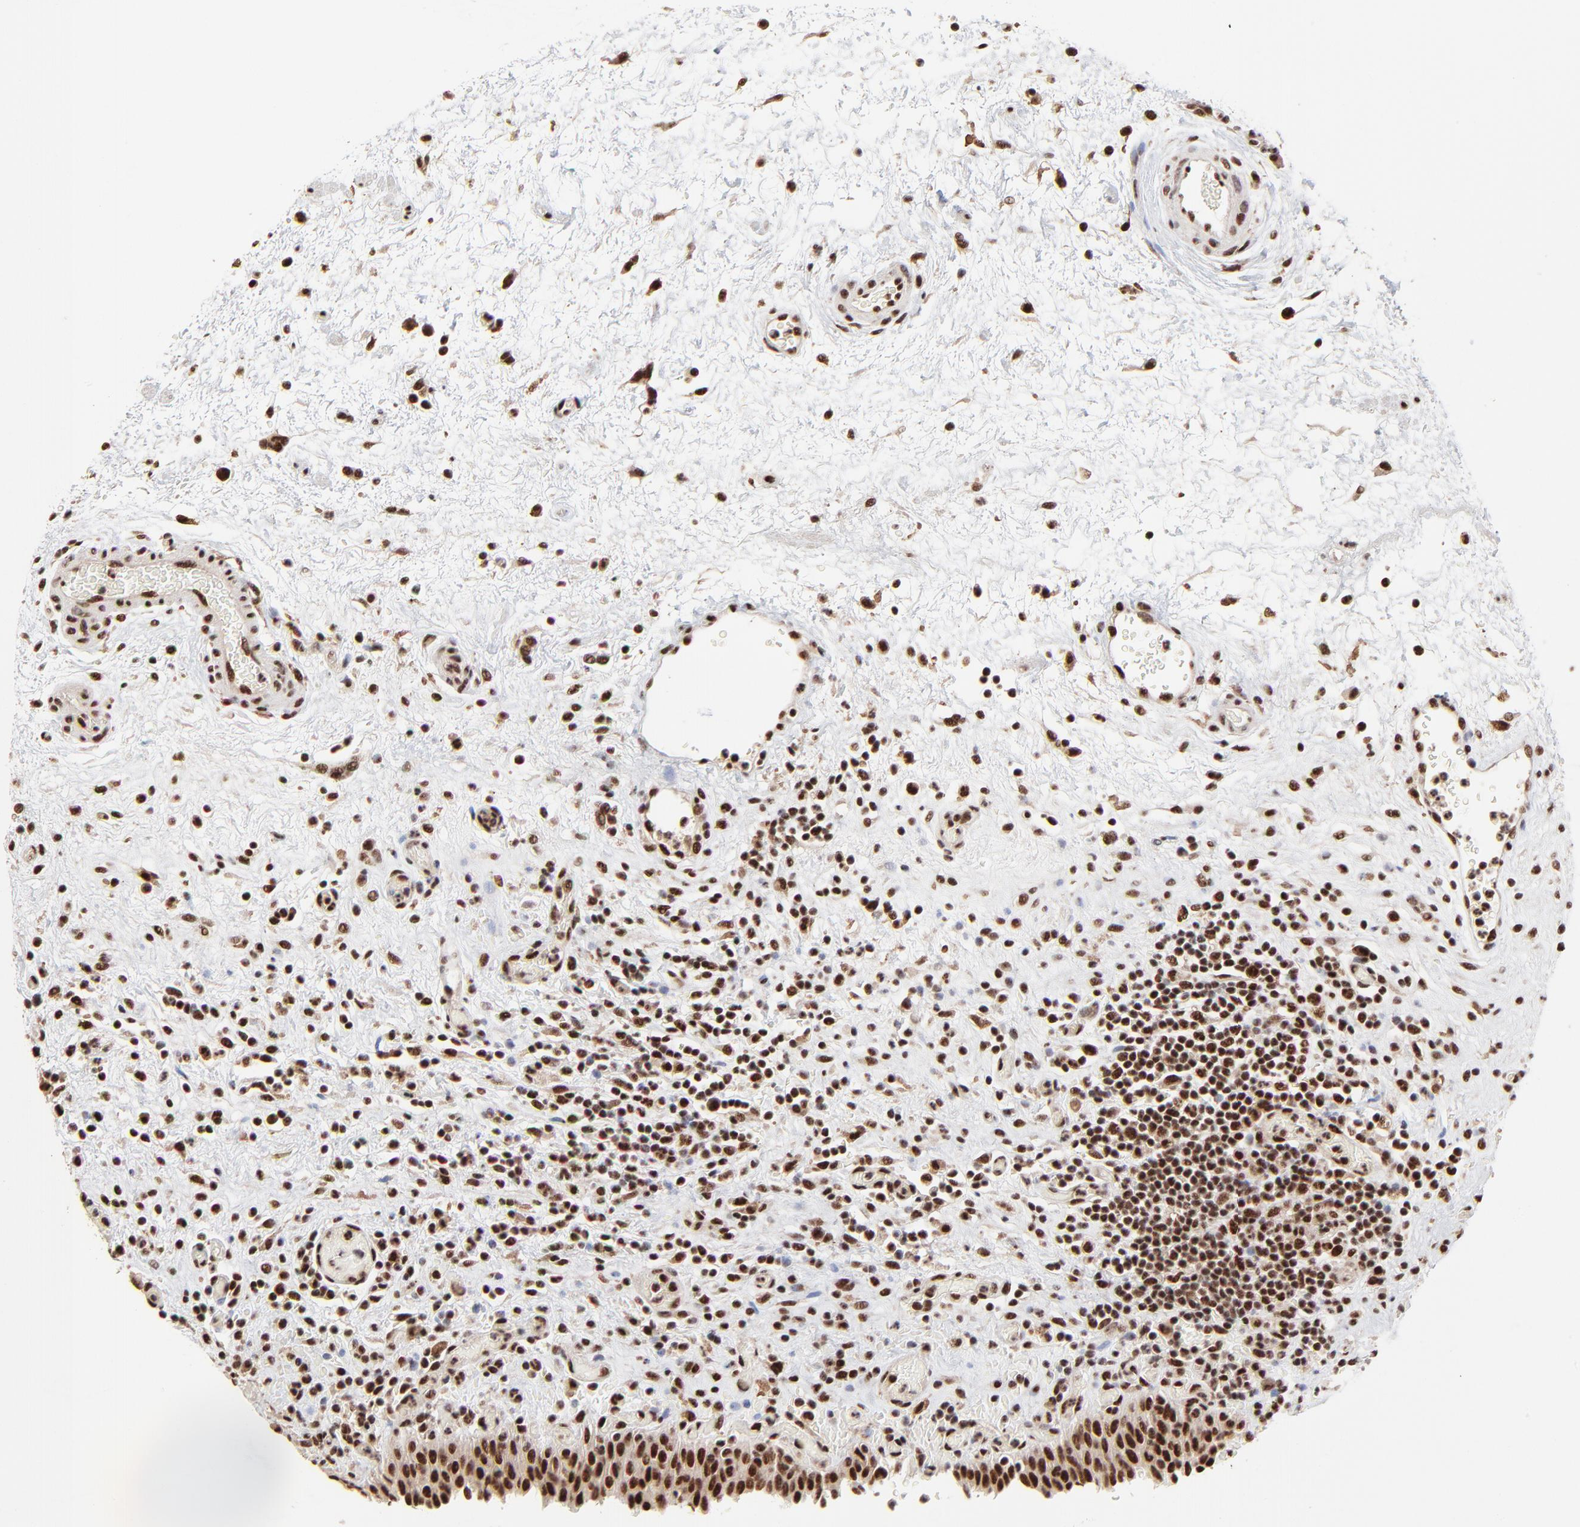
{"staining": {"intensity": "strong", "quantity": ">75%", "location": "nuclear"}, "tissue": "urinary bladder", "cell_type": "Urothelial cells", "image_type": "normal", "snomed": [{"axis": "morphology", "description": "Normal tissue, NOS"}, {"axis": "topography", "description": "Urinary bladder"}], "caption": "An immunohistochemistry (IHC) image of unremarkable tissue is shown. Protein staining in brown labels strong nuclear positivity in urinary bladder within urothelial cells.", "gene": "RBM22", "patient": {"sex": "male", "age": 51}}